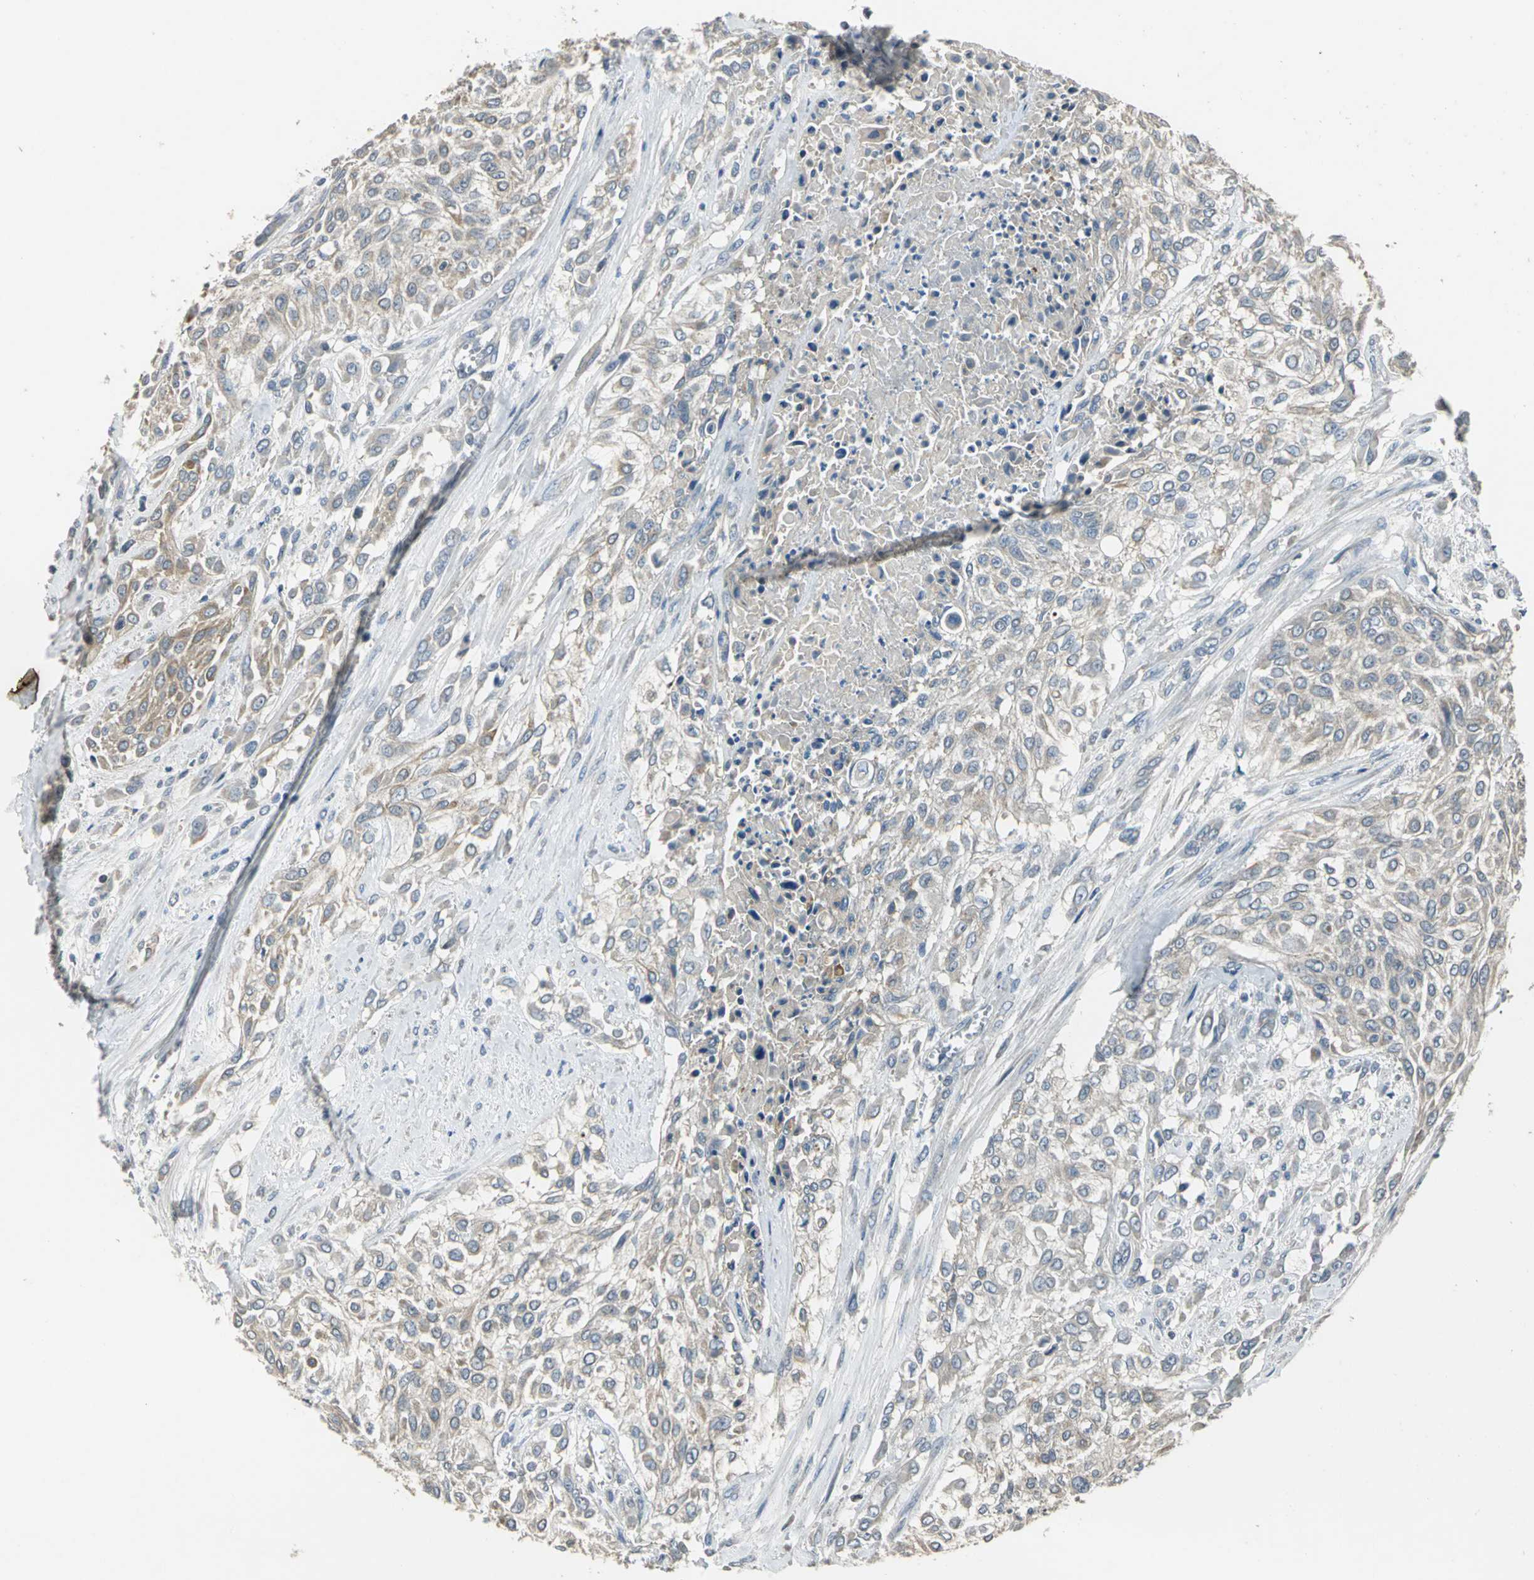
{"staining": {"intensity": "weak", "quantity": "25%-75%", "location": "cytoplasmic/membranous"}, "tissue": "urothelial cancer", "cell_type": "Tumor cells", "image_type": "cancer", "snomed": [{"axis": "morphology", "description": "Urothelial carcinoma, High grade"}, {"axis": "topography", "description": "Urinary bladder"}], "caption": "Urothelial carcinoma (high-grade) stained with immunohistochemistry demonstrates weak cytoplasmic/membranous staining in approximately 25%-75% of tumor cells. The staining was performed using DAB (3,3'-diaminobenzidine), with brown indicating positive protein expression. Nuclei are stained blue with hematoxylin.", "gene": "JADE3", "patient": {"sex": "male", "age": 57}}